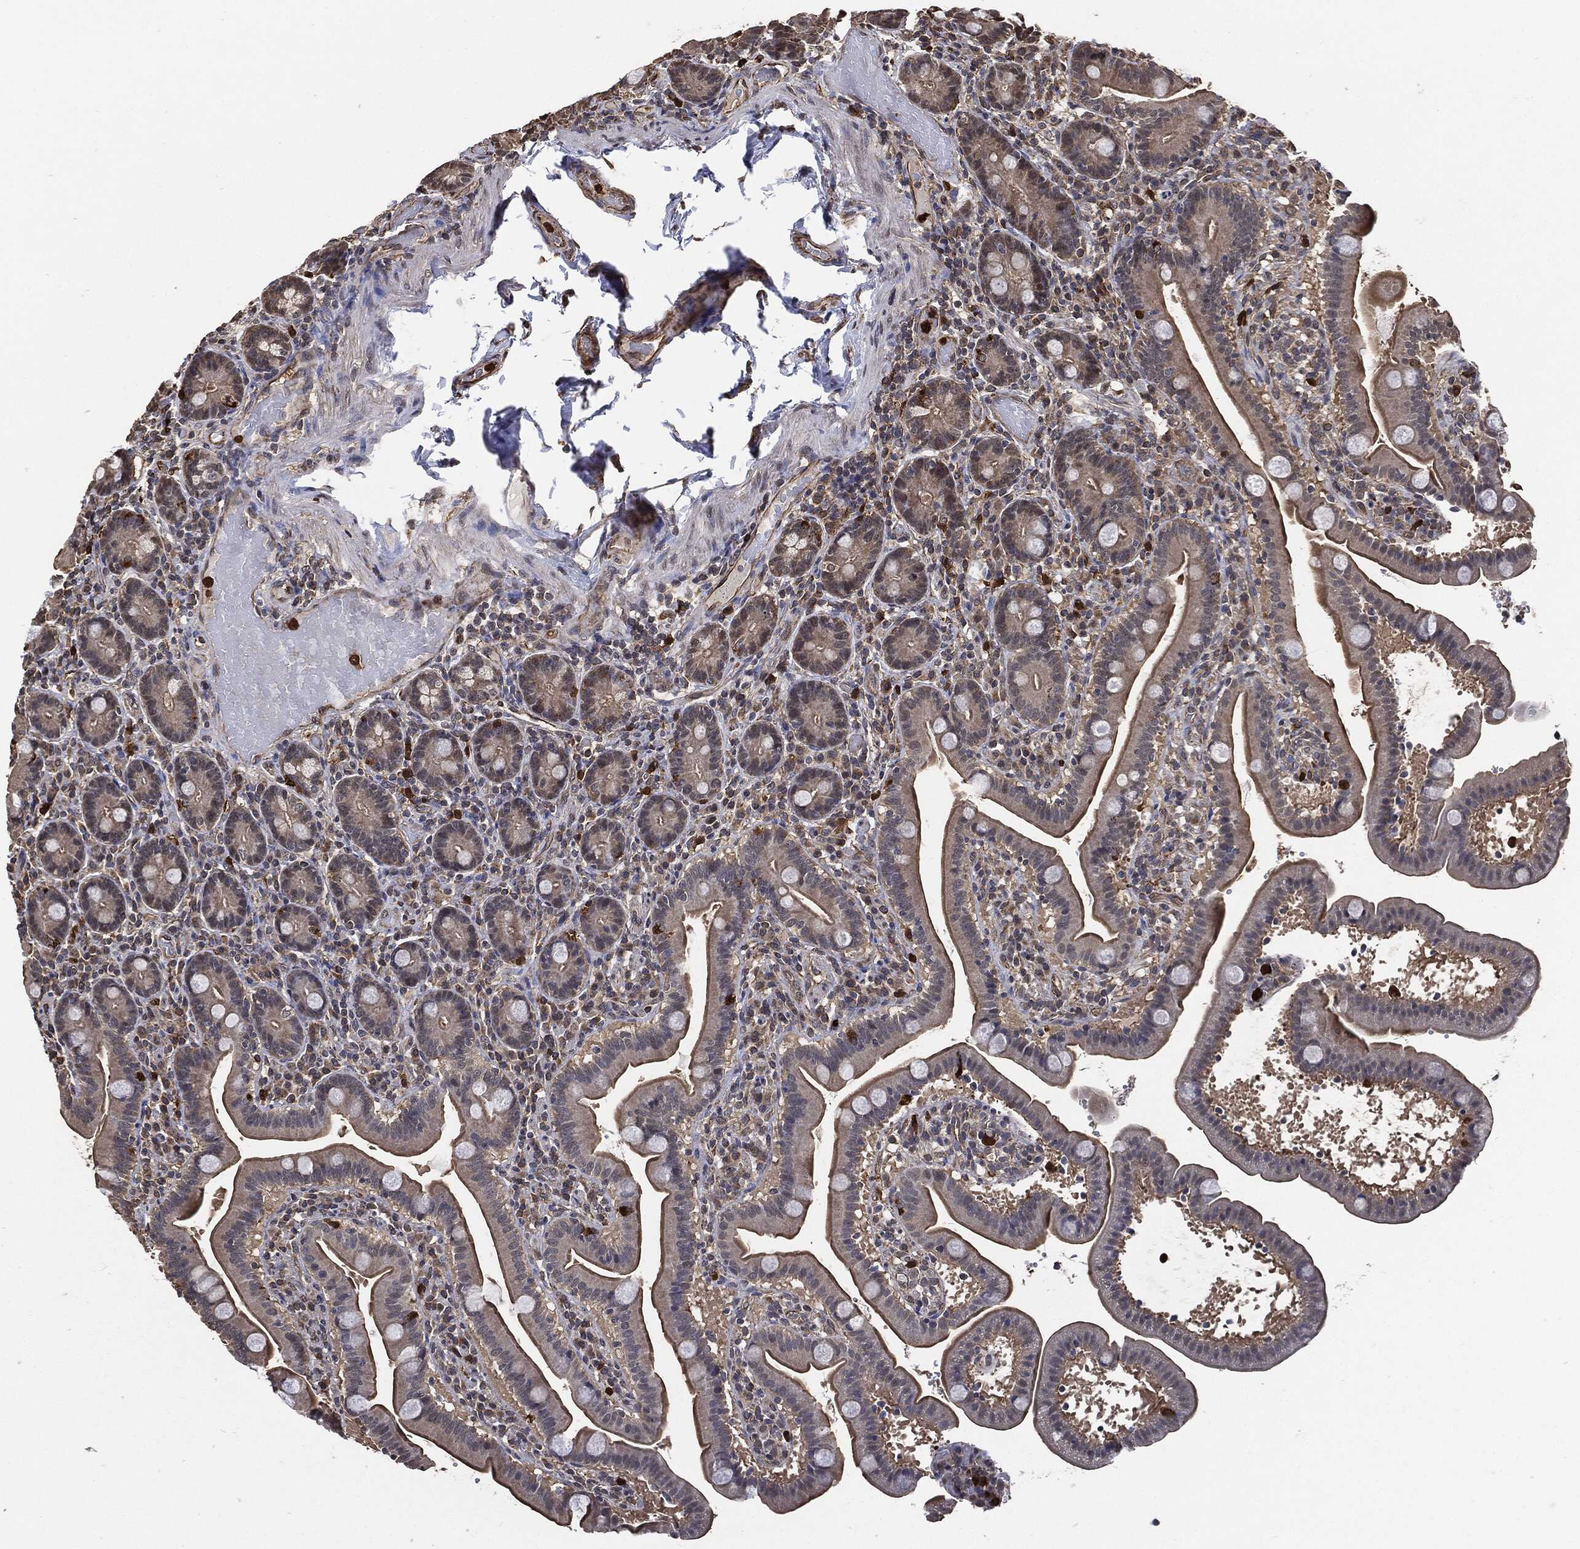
{"staining": {"intensity": "moderate", "quantity": "<25%", "location": "cytoplasmic/membranous"}, "tissue": "small intestine", "cell_type": "Glandular cells", "image_type": "normal", "snomed": [{"axis": "morphology", "description": "Normal tissue, NOS"}, {"axis": "topography", "description": "Small intestine"}], "caption": "DAB (3,3'-diaminobenzidine) immunohistochemical staining of normal small intestine shows moderate cytoplasmic/membranous protein expression in about <25% of glandular cells.", "gene": "S100A9", "patient": {"sex": "male", "age": 66}}